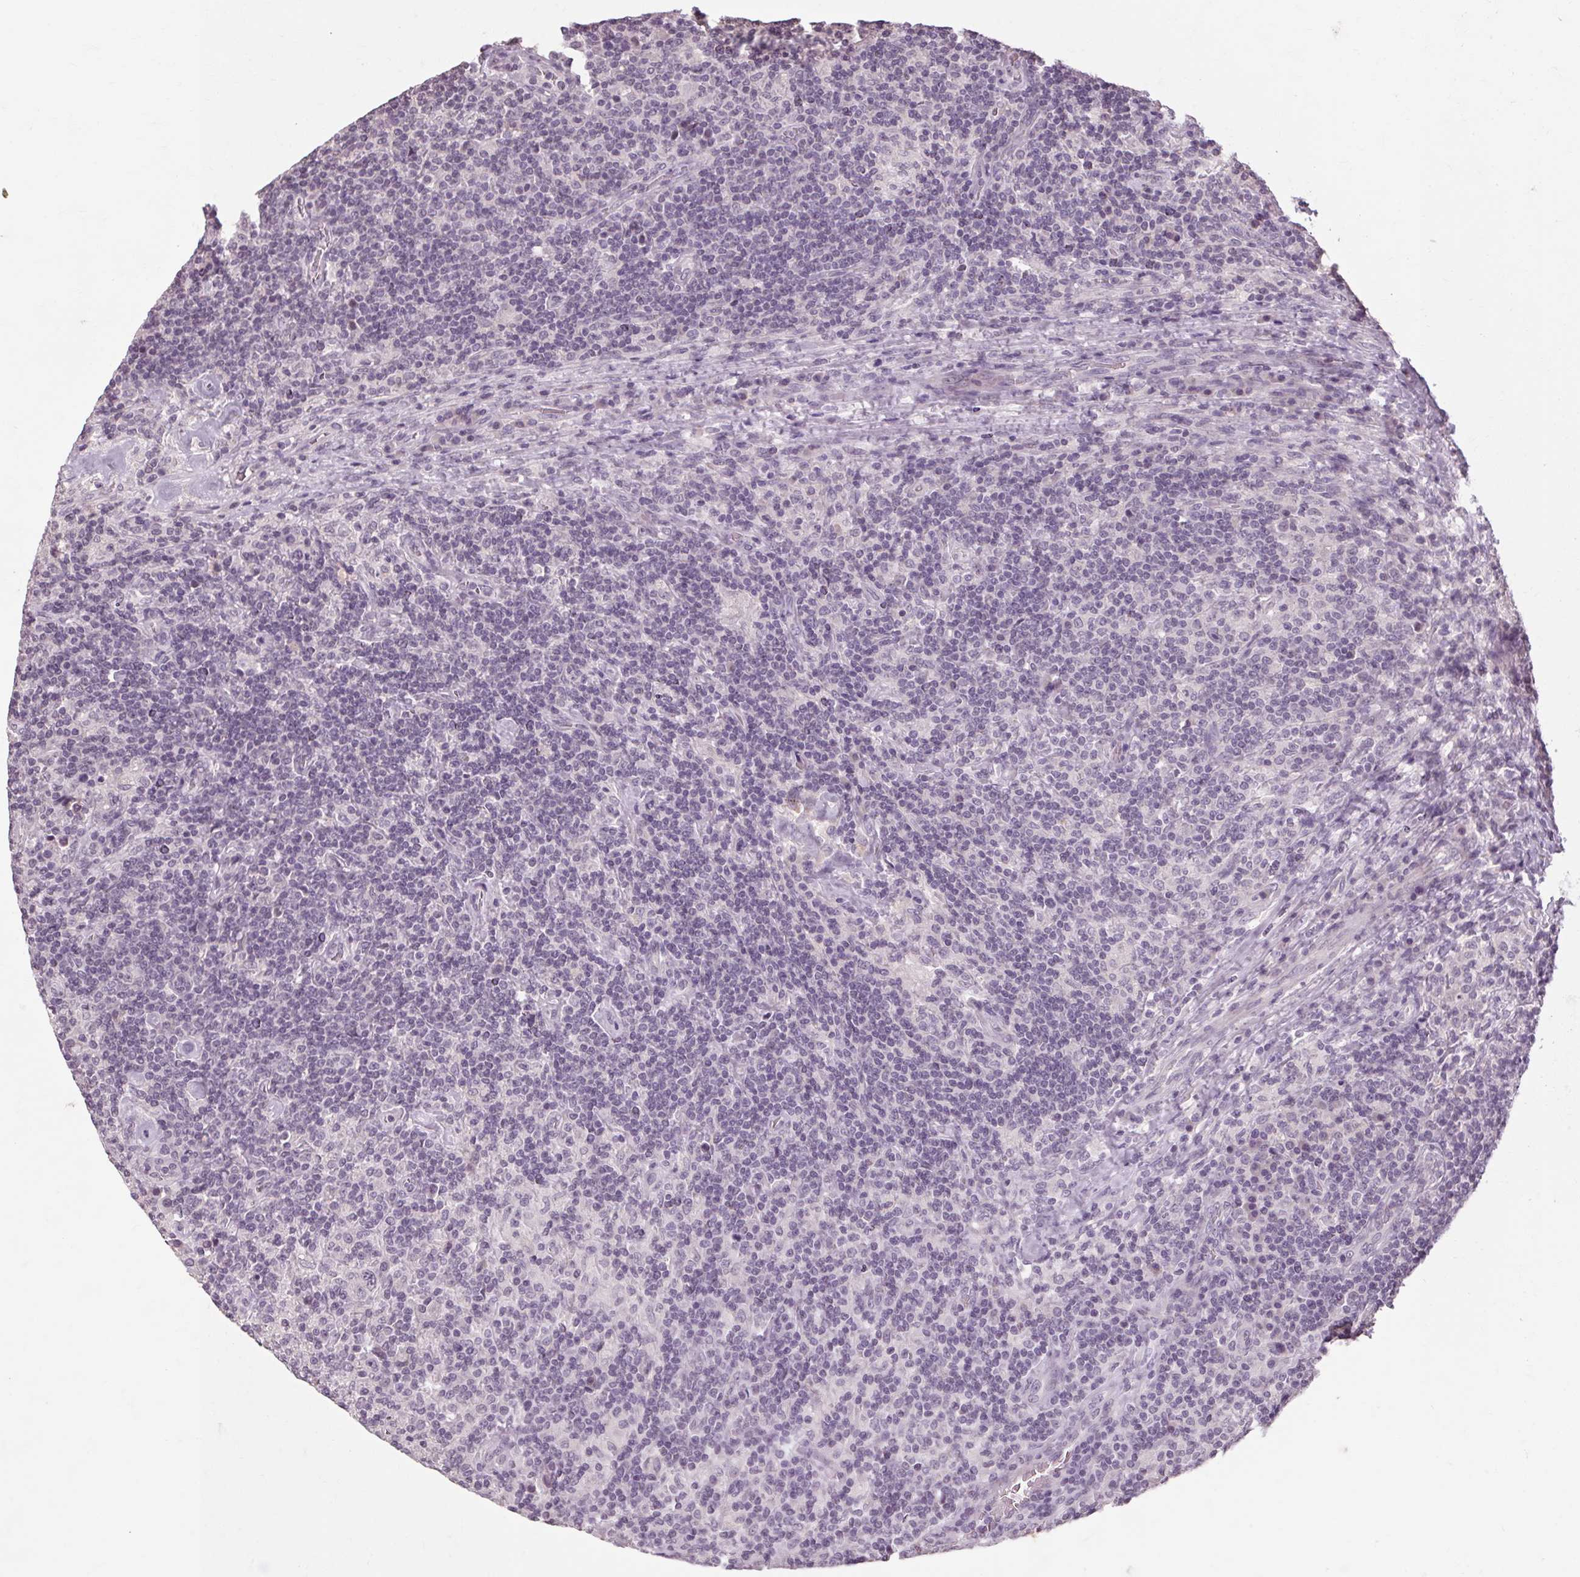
{"staining": {"intensity": "negative", "quantity": "none", "location": "none"}, "tissue": "lymphoma", "cell_type": "Tumor cells", "image_type": "cancer", "snomed": [{"axis": "morphology", "description": "Hodgkin's disease, NOS"}, {"axis": "topography", "description": "Lymph node"}], "caption": "Tumor cells show no significant expression in Hodgkin's disease.", "gene": "POMC", "patient": {"sex": "male", "age": 70}}